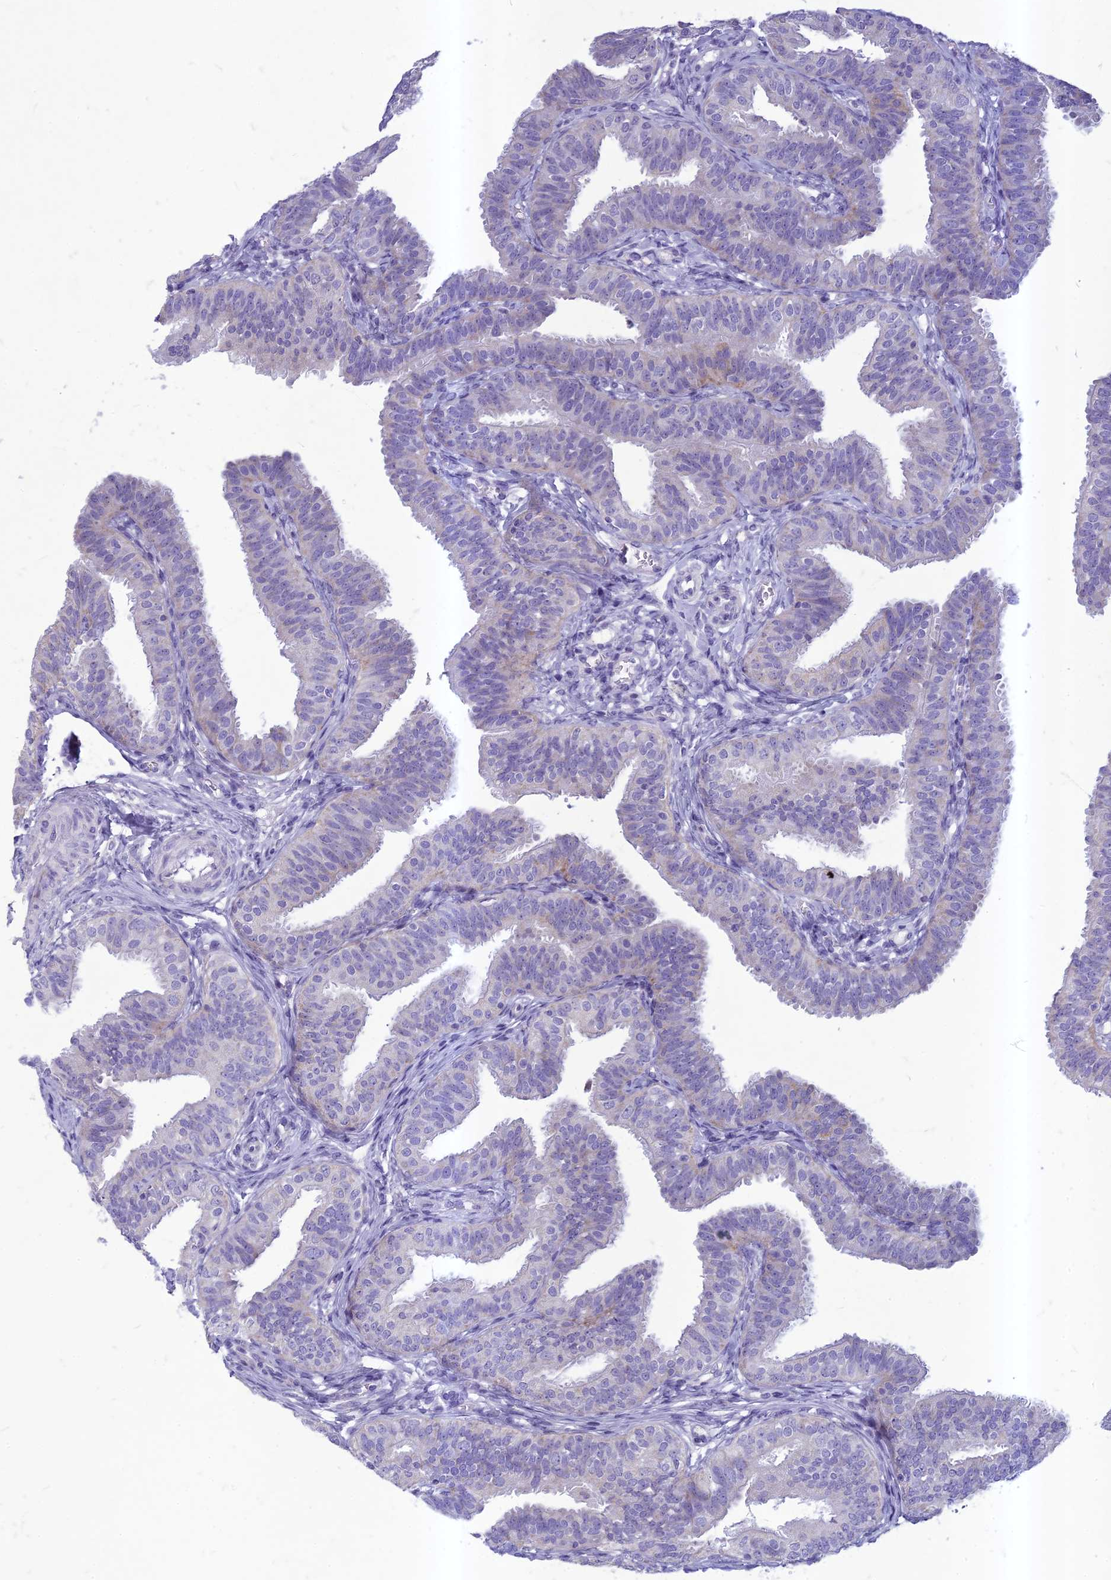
{"staining": {"intensity": "negative", "quantity": "none", "location": "none"}, "tissue": "fallopian tube", "cell_type": "Glandular cells", "image_type": "normal", "snomed": [{"axis": "morphology", "description": "Normal tissue, NOS"}, {"axis": "topography", "description": "Fallopian tube"}], "caption": "DAB immunohistochemical staining of benign human fallopian tube displays no significant positivity in glandular cells. The staining was performed using DAB to visualize the protein expression in brown, while the nuclei were stained in blue with hematoxylin (Magnification: 20x).", "gene": "HIGD1A", "patient": {"sex": "female", "age": 35}}